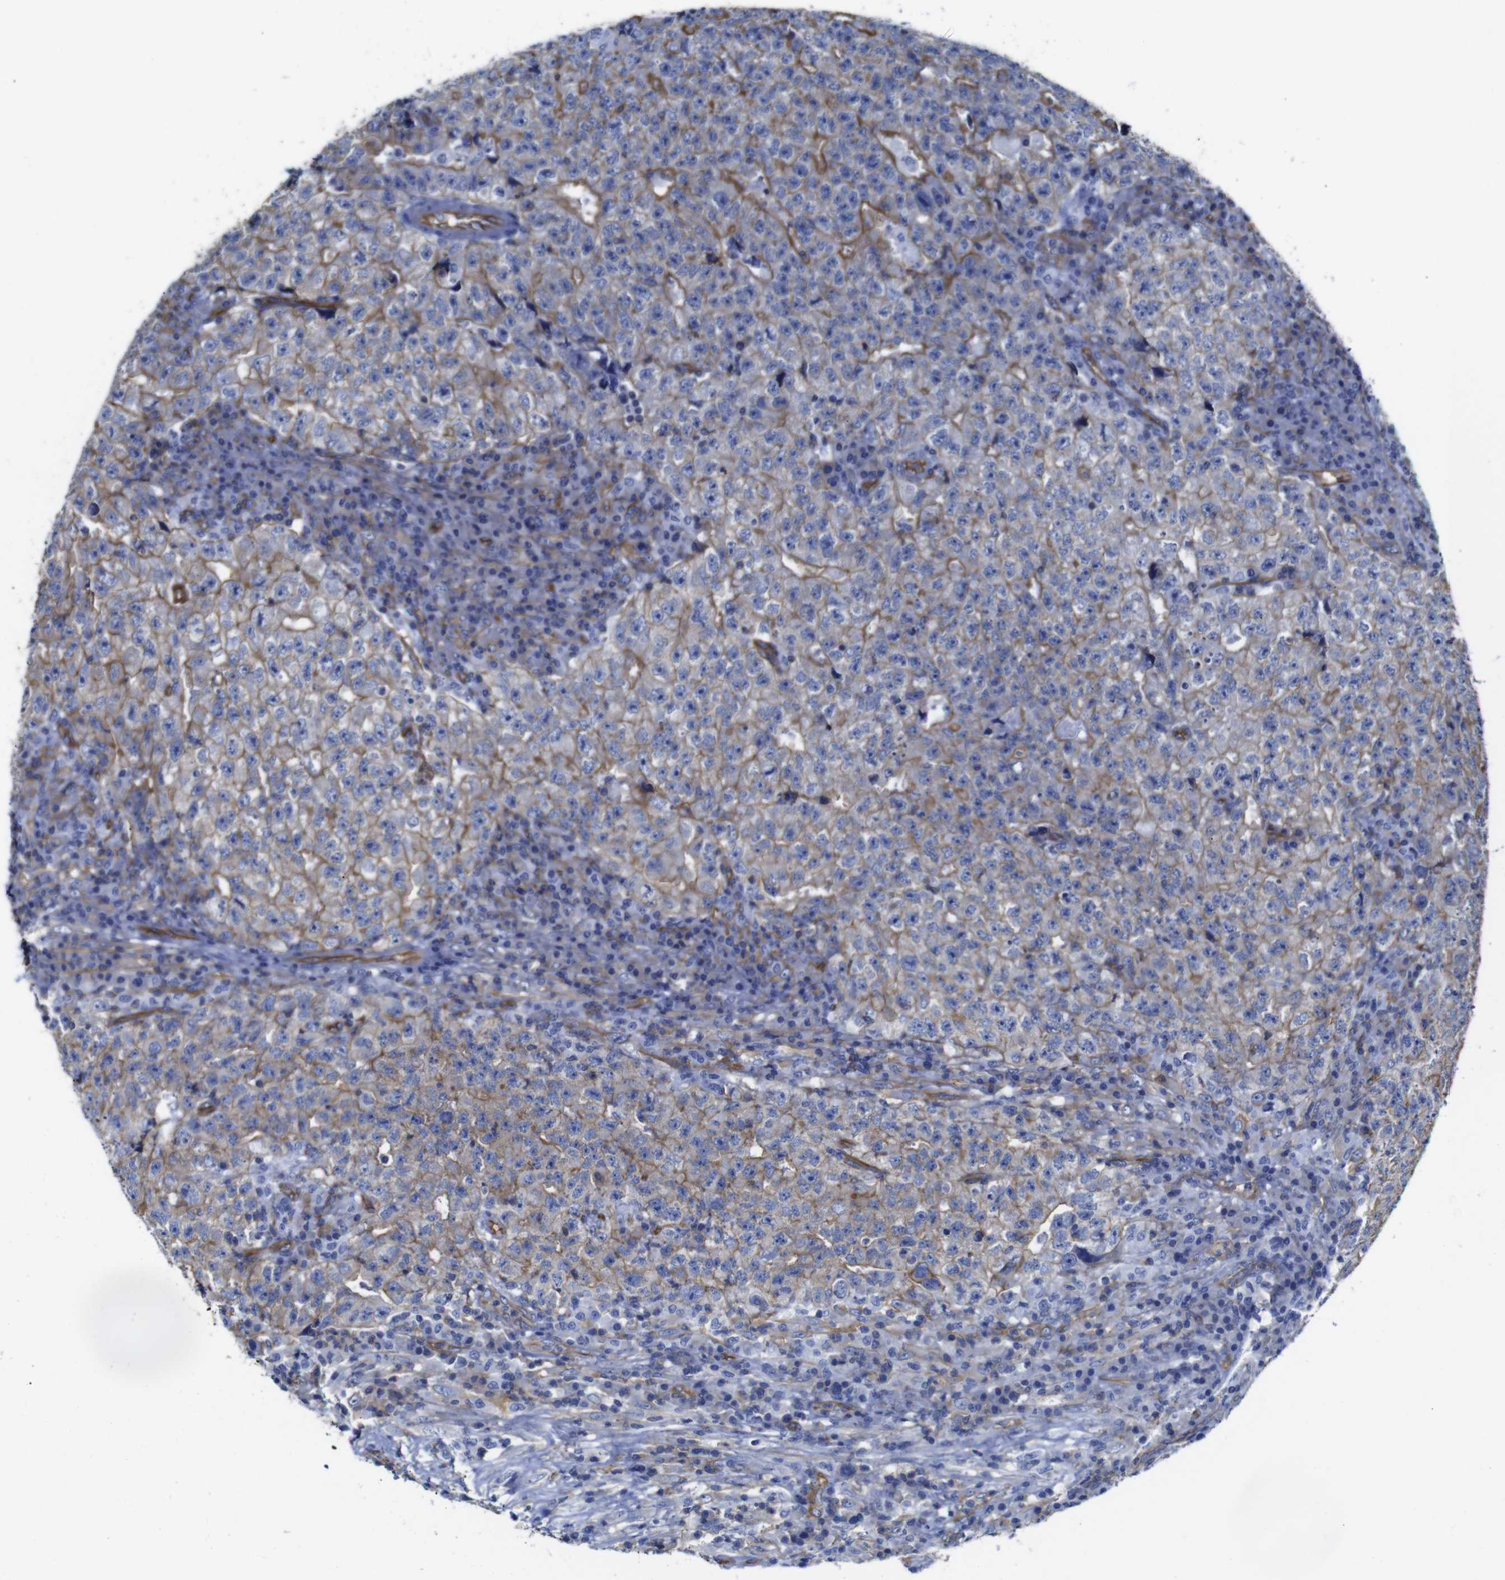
{"staining": {"intensity": "moderate", "quantity": ">75%", "location": "cytoplasmic/membranous"}, "tissue": "testis cancer", "cell_type": "Tumor cells", "image_type": "cancer", "snomed": [{"axis": "morphology", "description": "Necrosis, NOS"}, {"axis": "morphology", "description": "Carcinoma, Embryonal, NOS"}, {"axis": "topography", "description": "Testis"}], "caption": "Protein staining by IHC shows moderate cytoplasmic/membranous expression in approximately >75% of tumor cells in embryonal carcinoma (testis).", "gene": "SPTBN1", "patient": {"sex": "male", "age": 19}}